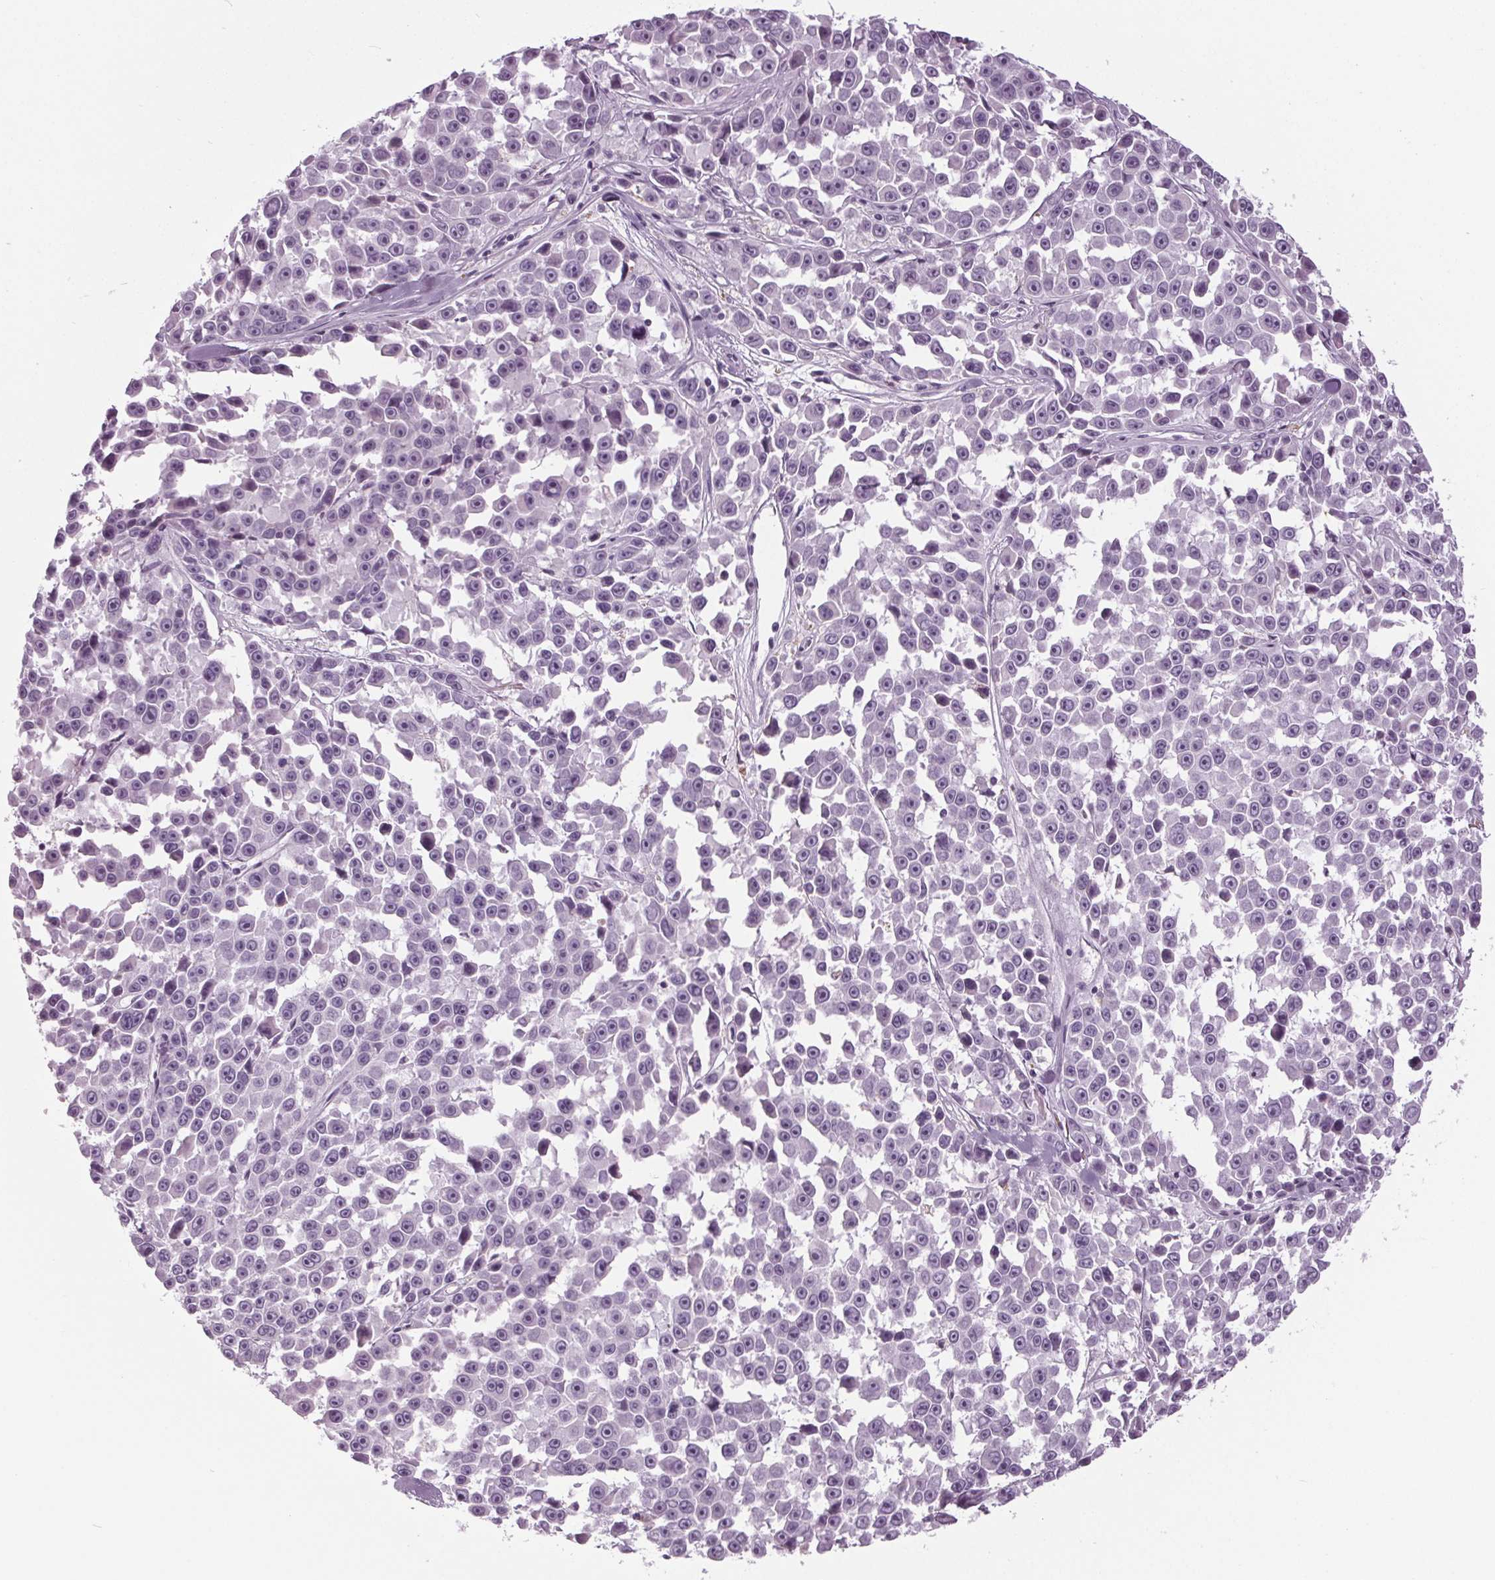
{"staining": {"intensity": "negative", "quantity": "none", "location": "none"}, "tissue": "melanoma", "cell_type": "Tumor cells", "image_type": "cancer", "snomed": [{"axis": "morphology", "description": "Malignant melanoma, NOS"}, {"axis": "topography", "description": "Skin"}], "caption": "Image shows no protein staining in tumor cells of malignant melanoma tissue.", "gene": "CYP3A43", "patient": {"sex": "female", "age": 66}}